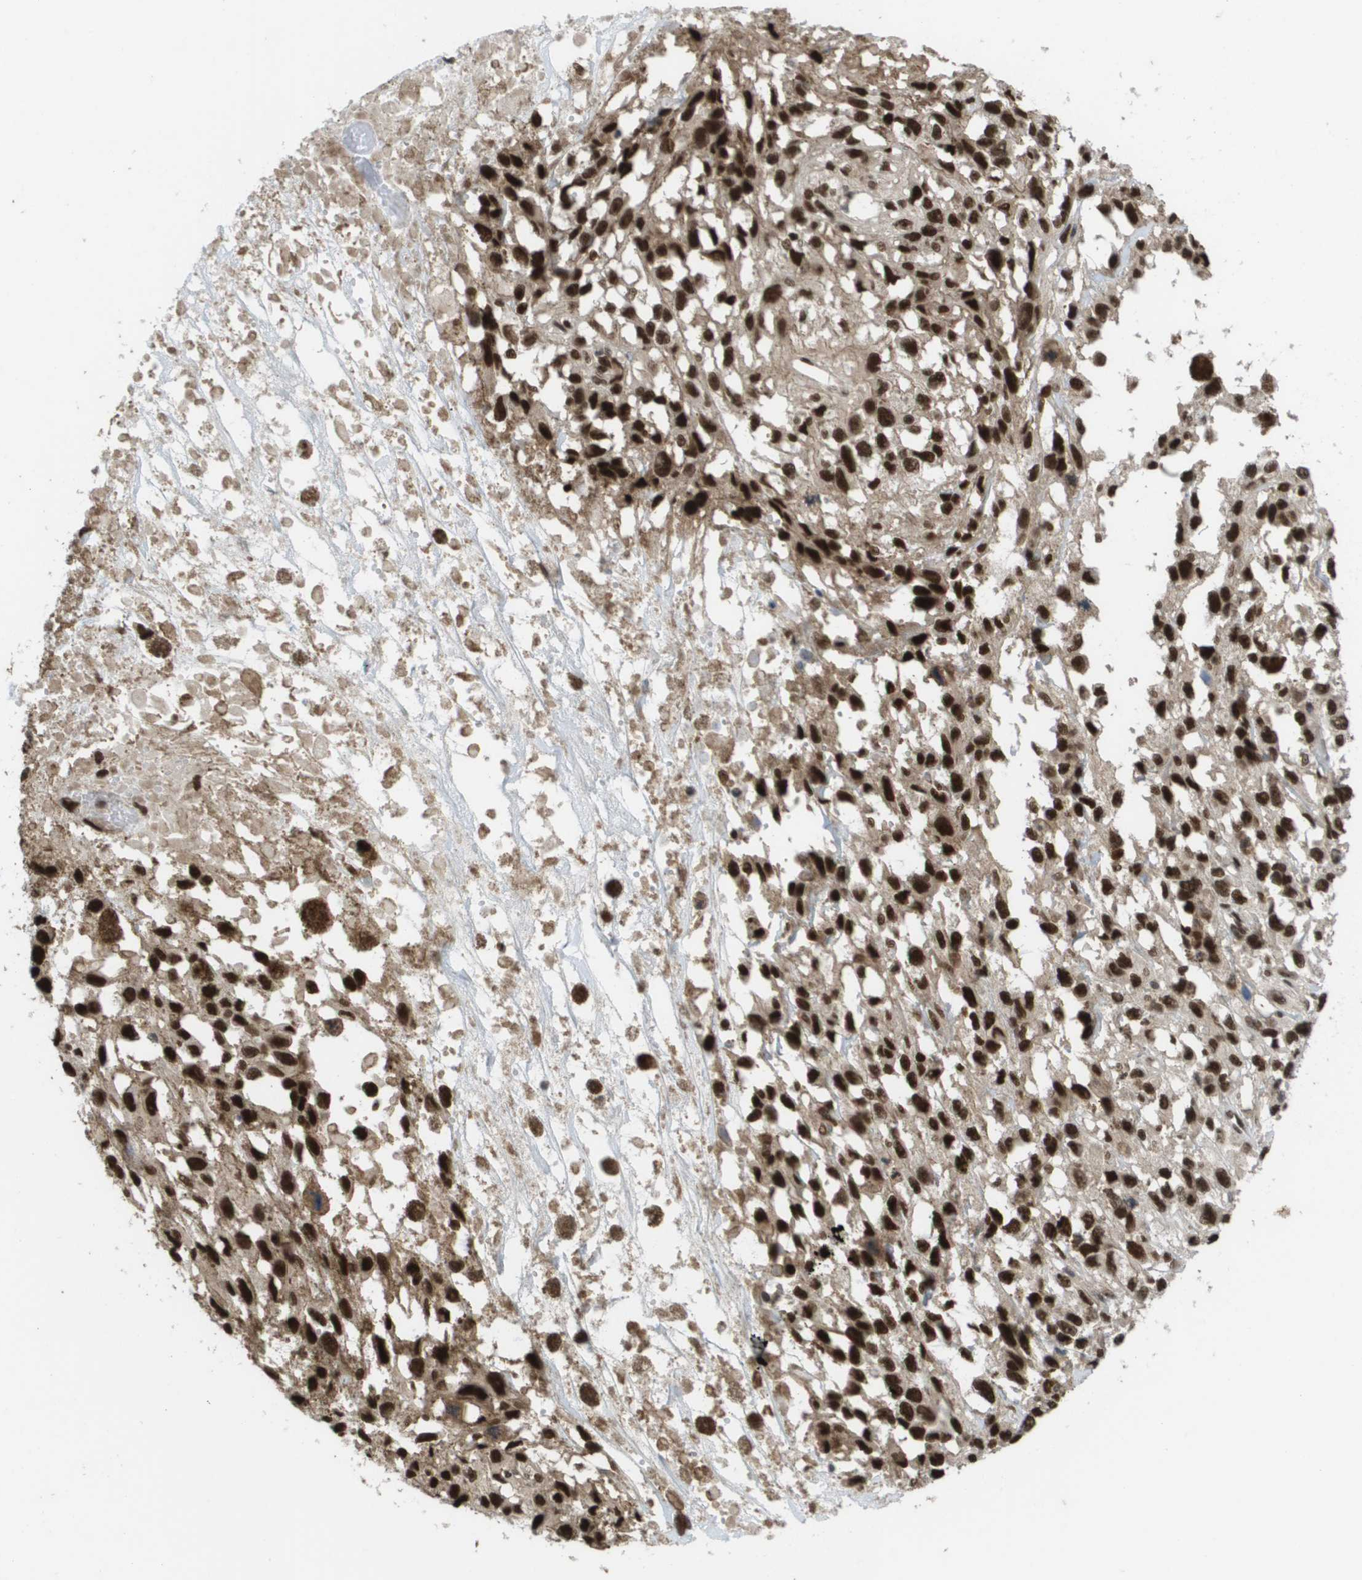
{"staining": {"intensity": "strong", "quantity": ">75%", "location": "nuclear"}, "tissue": "melanoma", "cell_type": "Tumor cells", "image_type": "cancer", "snomed": [{"axis": "morphology", "description": "Malignant melanoma, Metastatic site"}, {"axis": "topography", "description": "Lymph node"}], "caption": "Immunohistochemistry of melanoma demonstrates high levels of strong nuclear staining in about >75% of tumor cells.", "gene": "CDT1", "patient": {"sex": "male", "age": 59}}